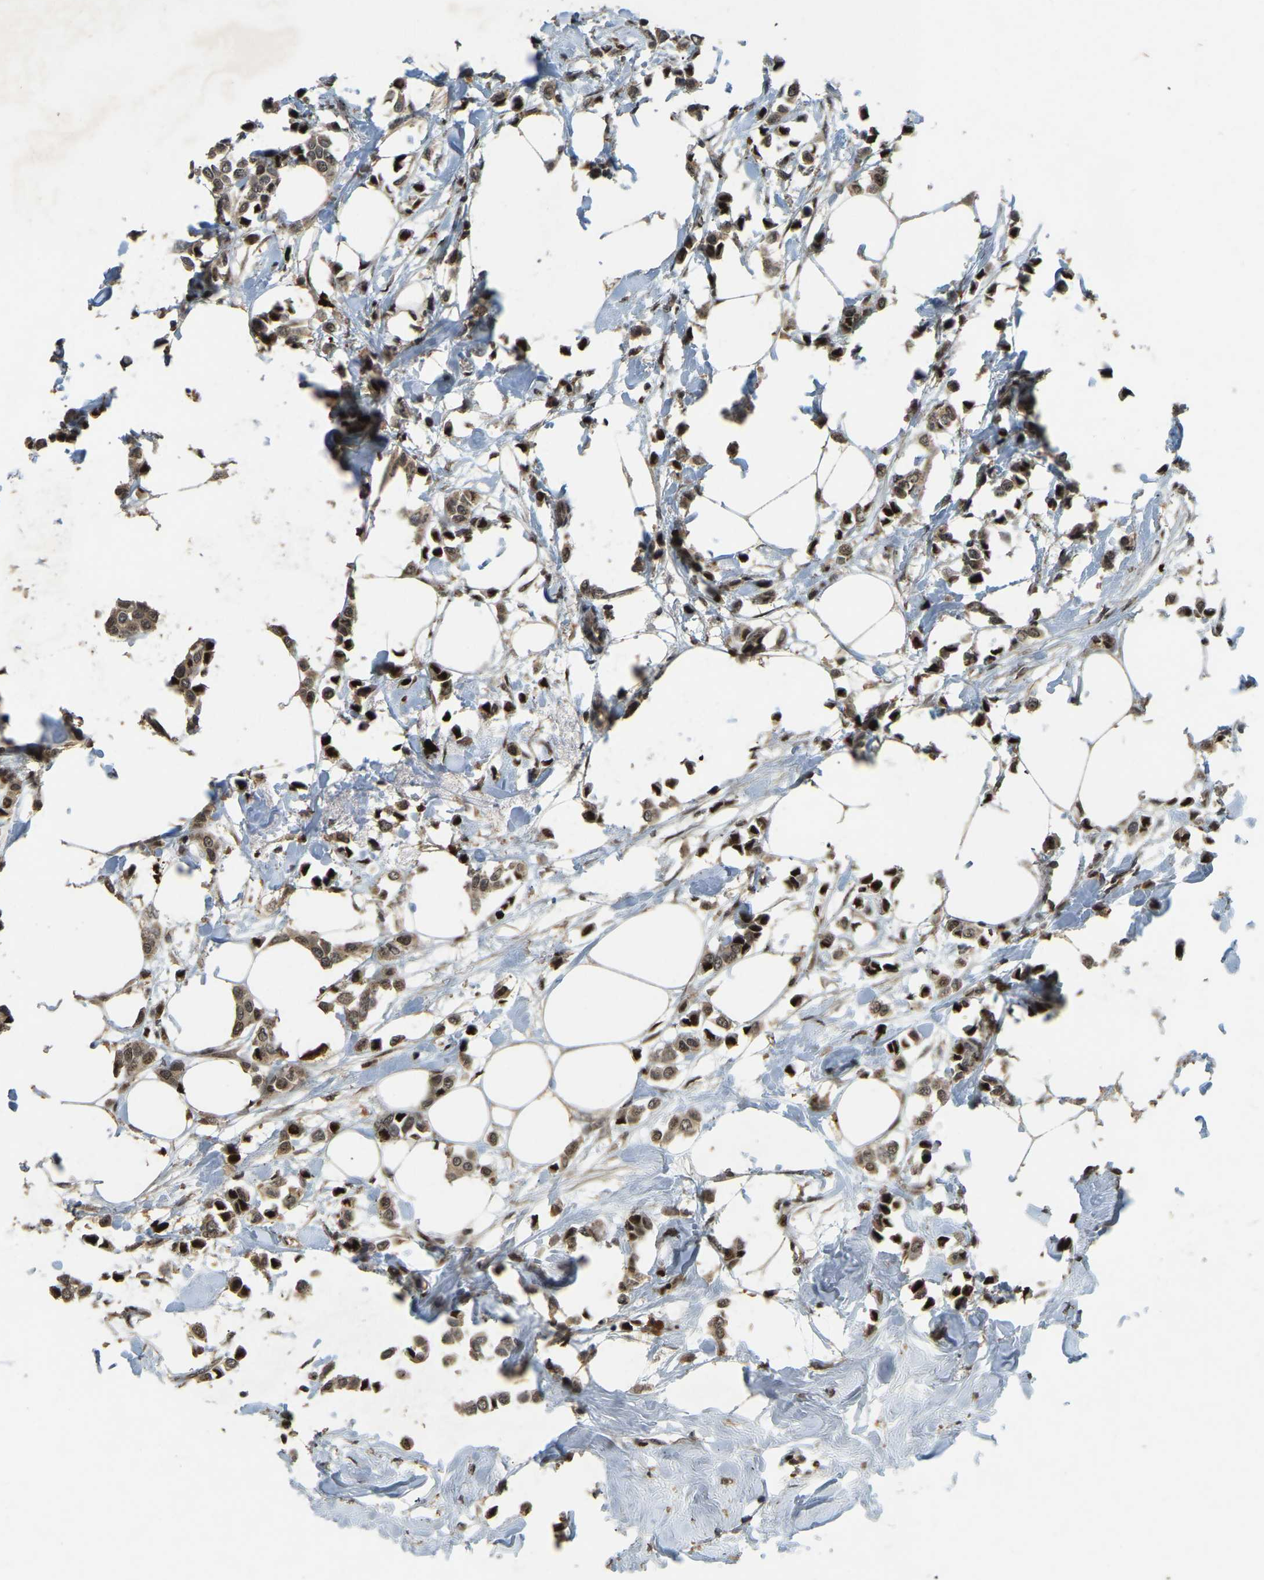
{"staining": {"intensity": "strong", "quantity": ">75%", "location": "cytoplasmic/membranous,nuclear"}, "tissue": "breast cancer", "cell_type": "Tumor cells", "image_type": "cancer", "snomed": [{"axis": "morphology", "description": "Lobular carcinoma"}, {"axis": "topography", "description": "Breast"}], "caption": "Protein expression analysis of human lobular carcinoma (breast) reveals strong cytoplasmic/membranous and nuclear positivity in approximately >75% of tumor cells. (IHC, brightfield microscopy, high magnification).", "gene": "RNF141", "patient": {"sex": "female", "age": 51}}